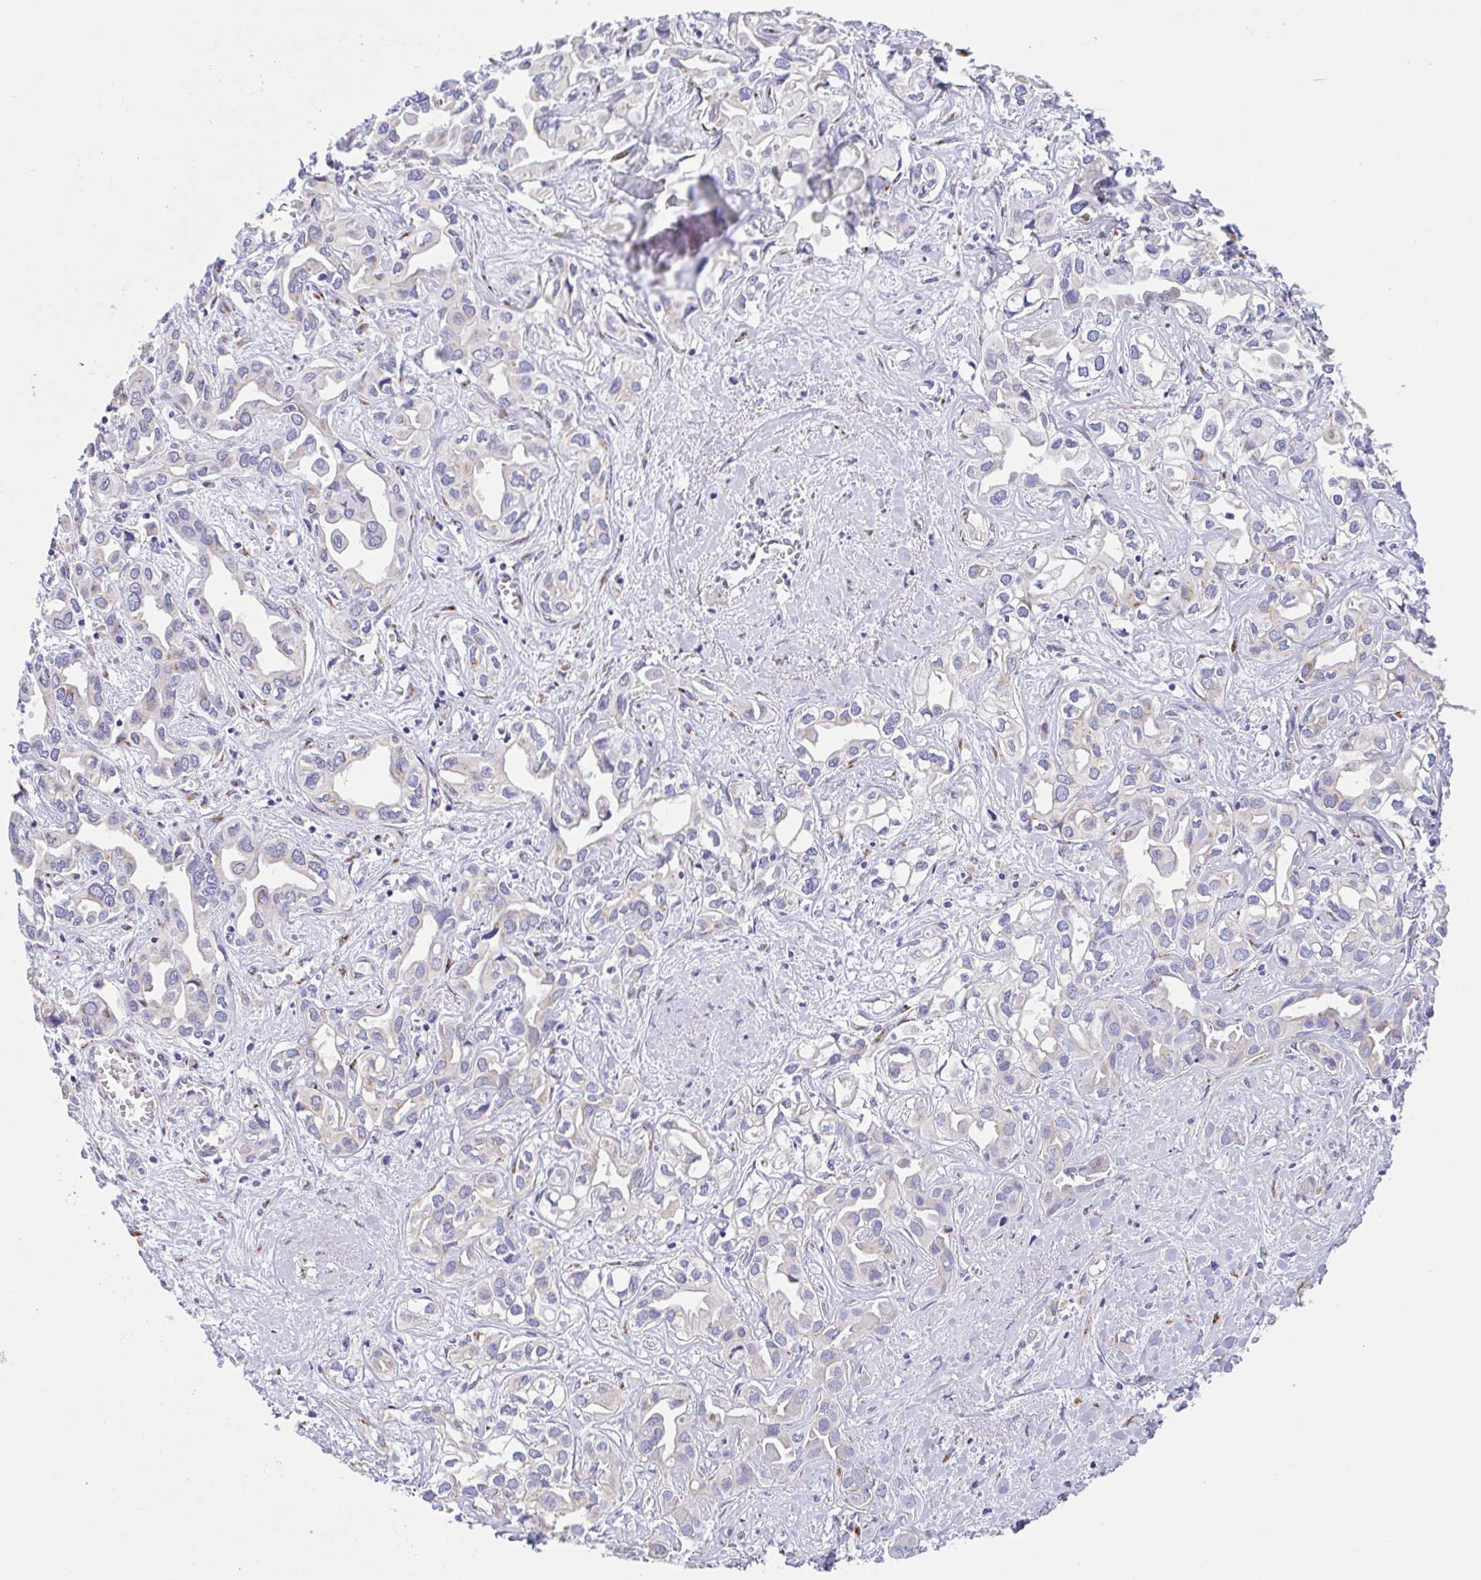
{"staining": {"intensity": "negative", "quantity": "none", "location": "none"}, "tissue": "liver cancer", "cell_type": "Tumor cells", "image_type": "cancer", "snomed": [{"axis": "morphology", "description": "Cholangiocarcinoma"}, {"axis": "topography", "description": "Liver"}], "caption": "Immunohistochemistry (IHC) image of human liver cholangiocarcinoma stained for a protein (brown), which shows no positivity in tumor cells.", "gene": "SULT1B1", "patient": {"sex": "female", "age": 64}}